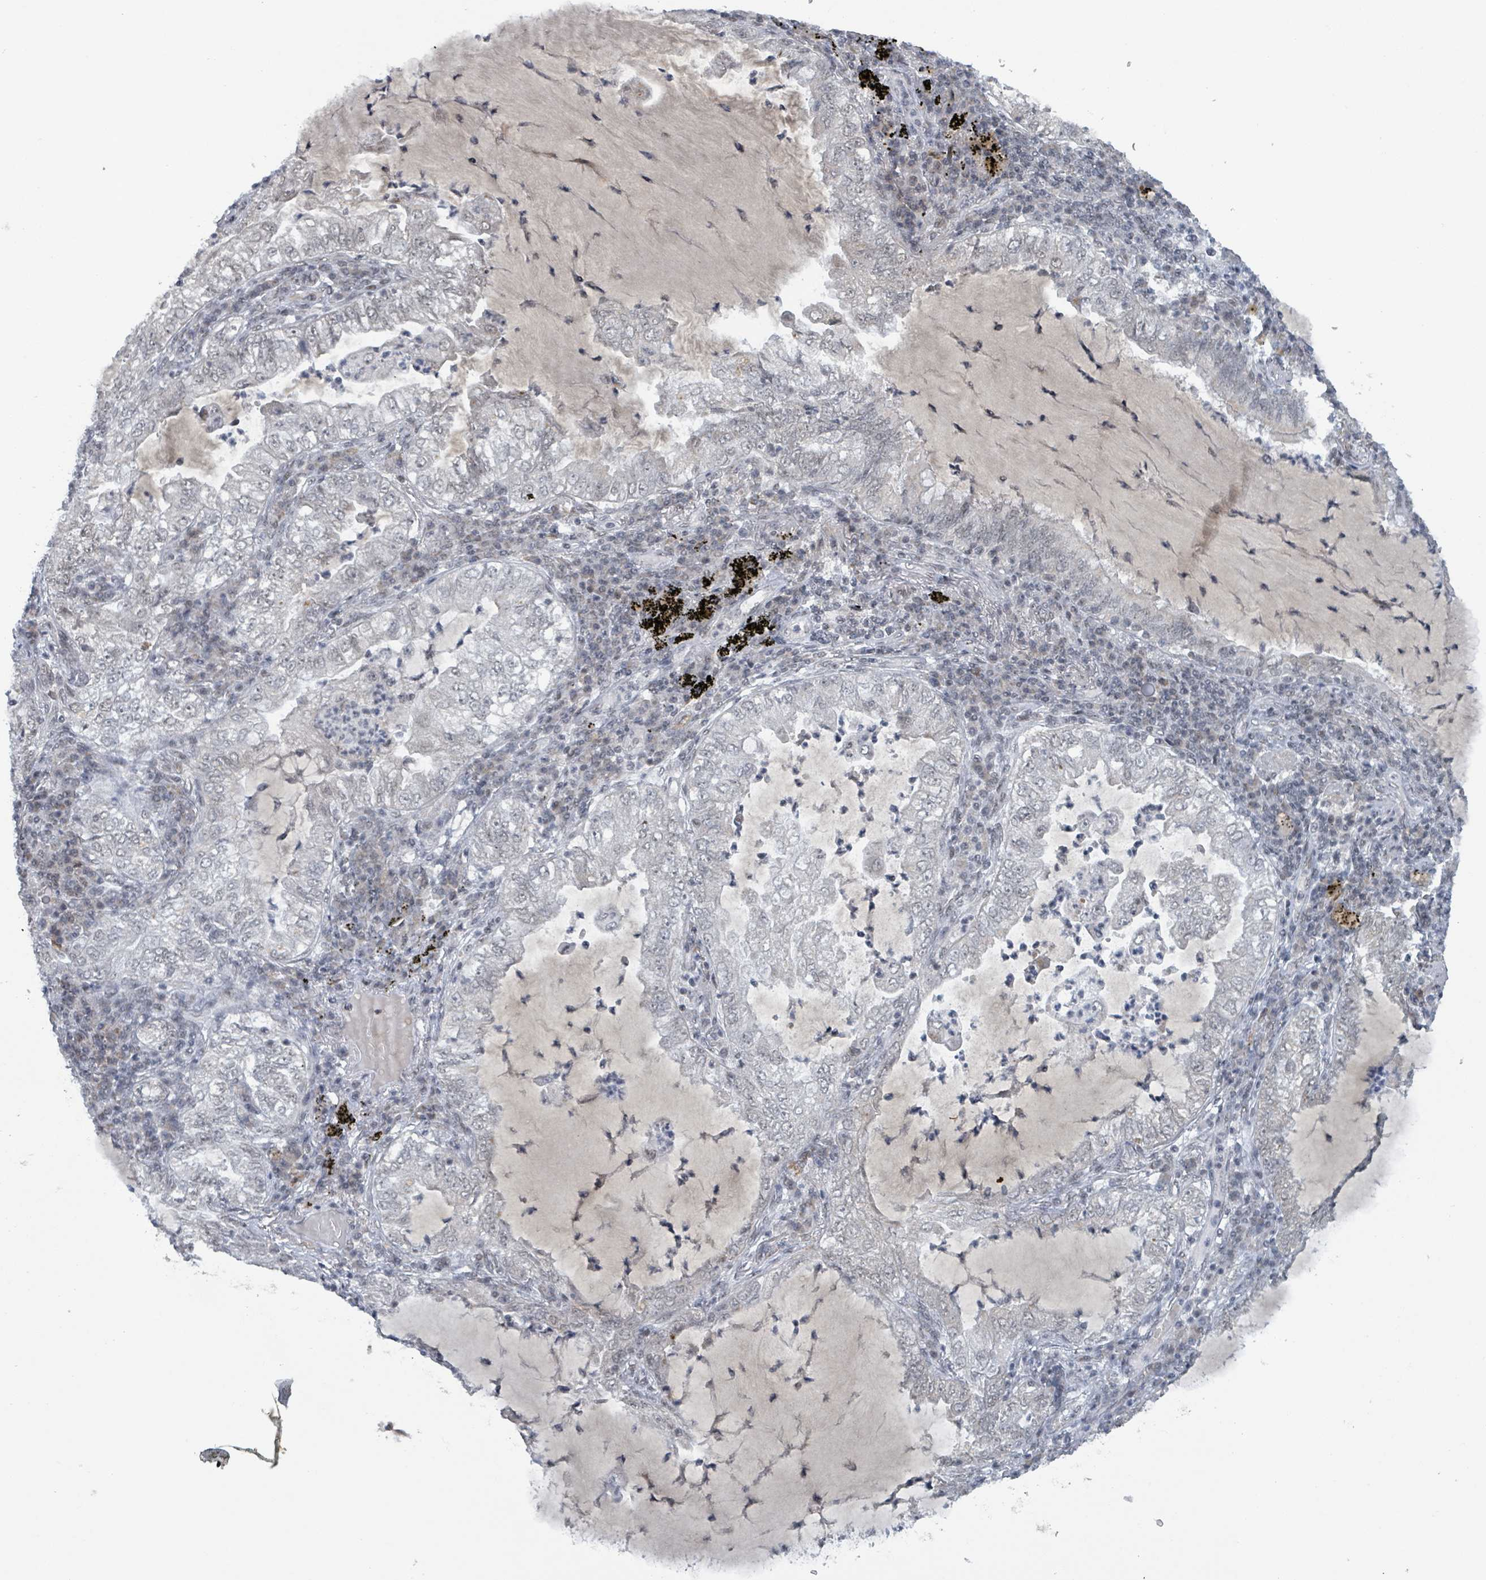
{"staining": {"intensity": "negative", "quantity": "none", "location": "none"}, "tissue": "lung cancer", "cell_type": "Tumor cells", "image_type": "cancer", "snomed": [{"axis": "morphology", "description": "Adenocarcinoma, NOS"}, {"axis": "topography", "description": "Lung"}], "caption": "This is an immunohistochemistry (IHC) image of human lung cancer (adenocarcinoma). There is no positivity in tumor cells.", "gene": "BANP", "patient": {"sex": "female", "age": 73}}